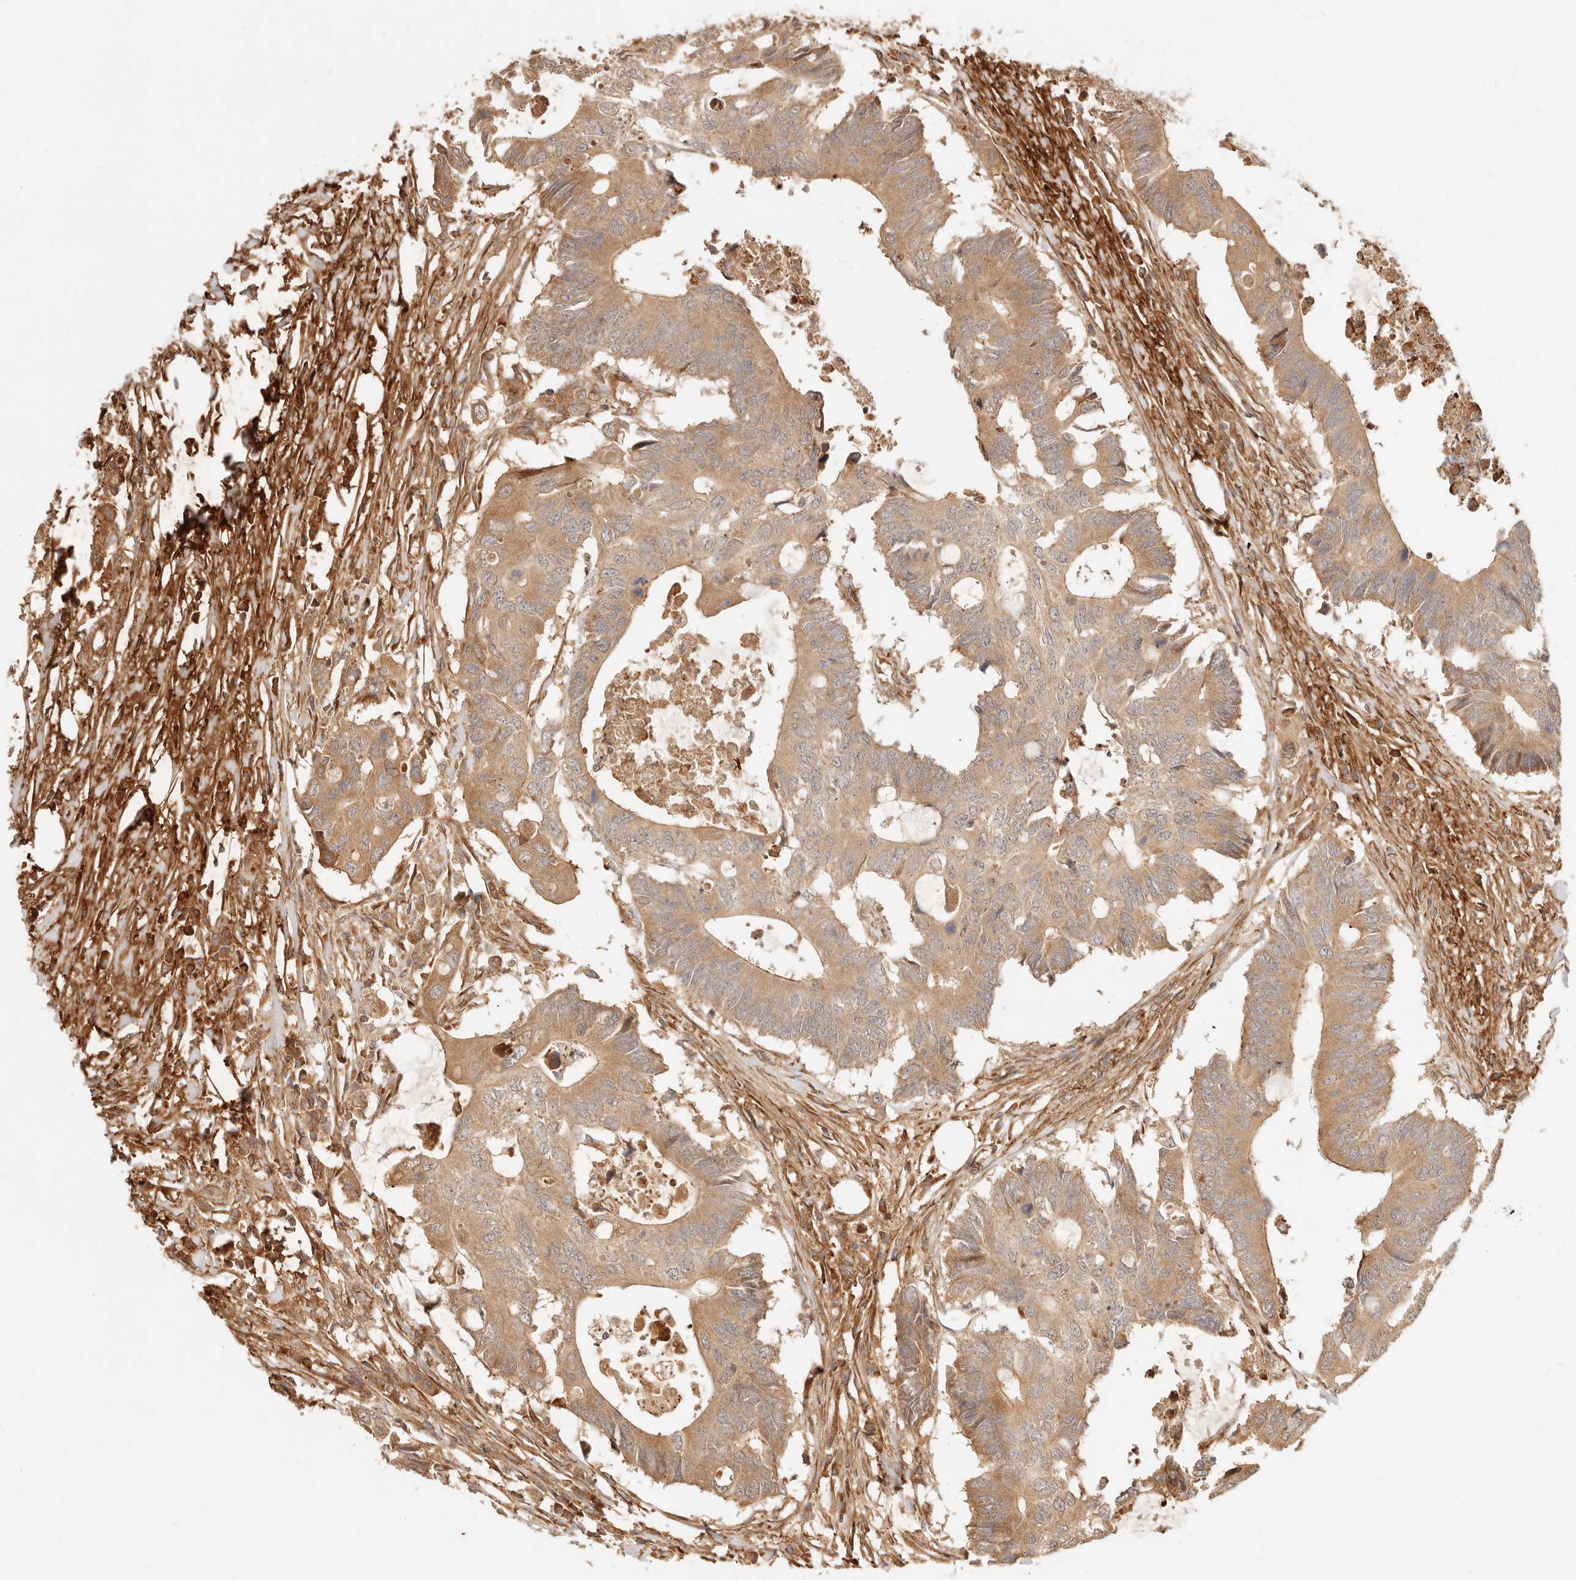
{"staining": {"intensity": "moderate", "quantity": ">75%", "location": "cytoplasmic/membranous"}, "tissue": "colorectal cancer", "cell_type": "Tumor cells", "image_type": "cancer", "snomed": [{"axis": "morphology", "description": "Adenocarcinoma, NOS"}, {"axis": "topography", "description": "Colon"}], "caption": "There is medium levels of moderate cytoplasmic/membranous expression in tumor cells of colorectal cancer, as demonstrated by immunohistochemical staining (brown color).", "gene": "UBXN10", "patient": {"sex": "male", "age": 71}}